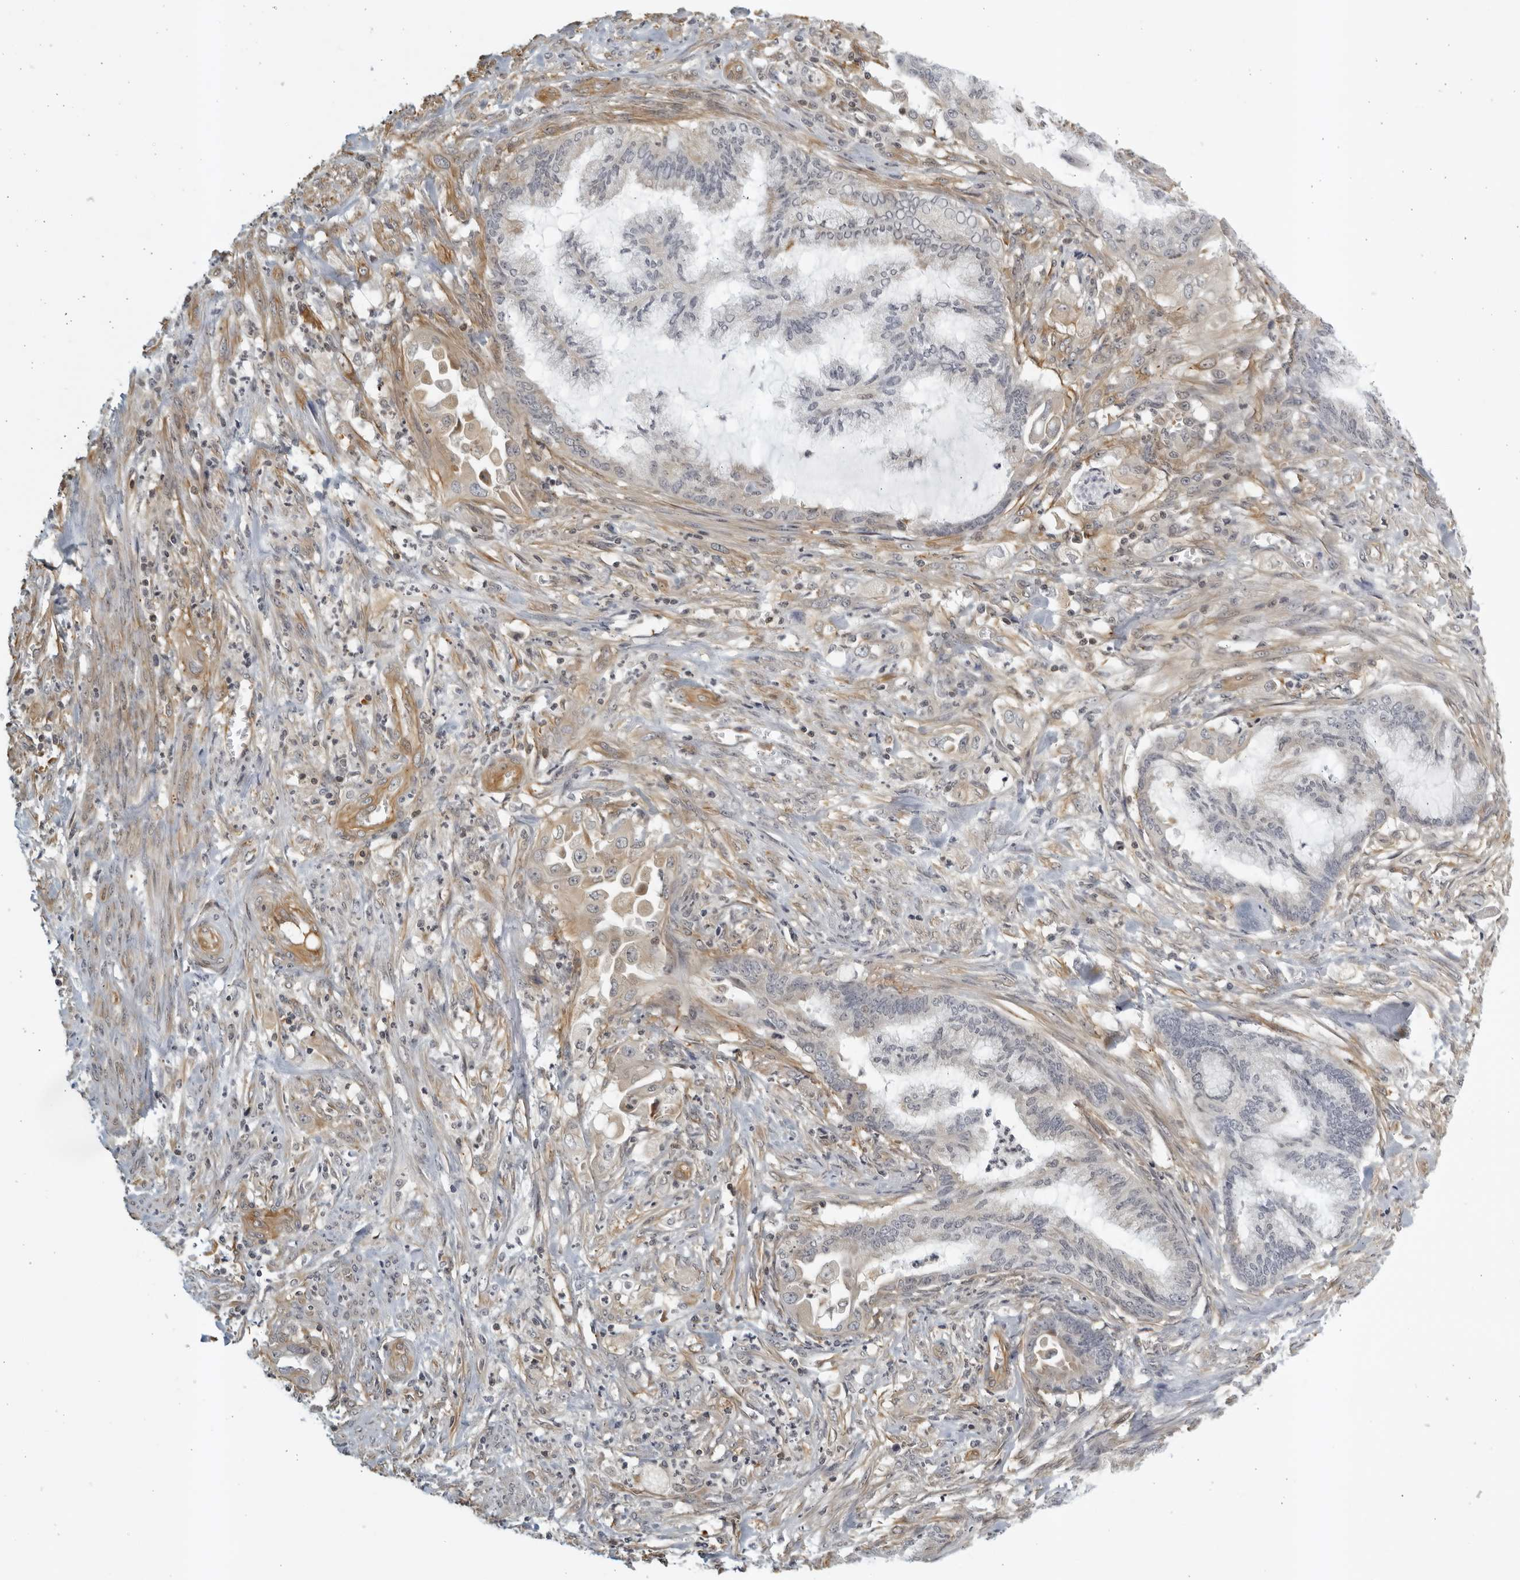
{"staining": {"intensity": "negative", "quantity": "none", "location": "none"}, "tissue": "endometrial cancer", "cell_type": "Tumor cells", "image_type": "cancer", "snomed": [{"axis": "morphology", "description": "Adenocarcinoma, NOS"}, {"axis": "topography", "description": "Endometrium"}], "caption": "This is an IHC histopathology image of endometrial cancer (adenocarcinoma). There is no expression in tumor cells.", "gene": "SERTAD4", "patient": {"sex": "female", "age": 86}}